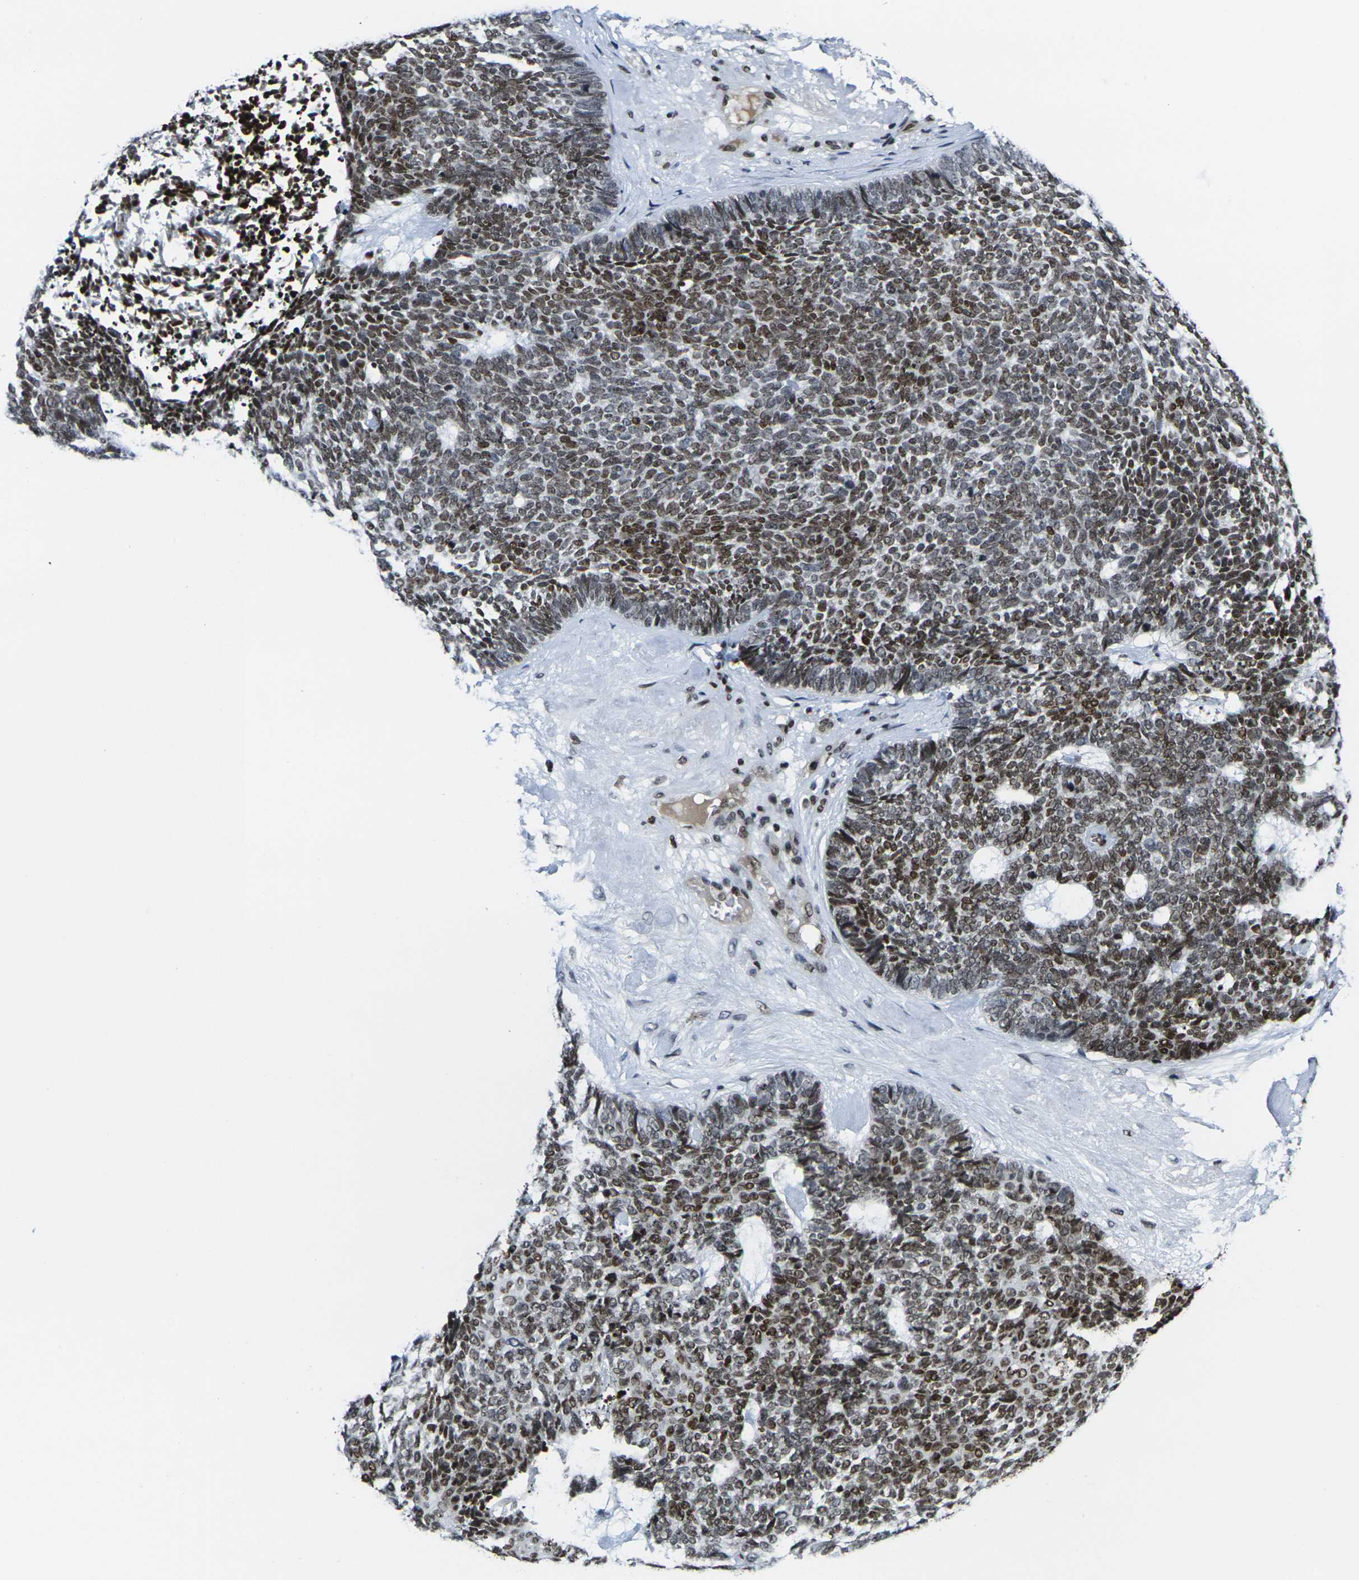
{"staining": {"intensity": "moderate", "quantity": ">75%", "location": "nuclear"}, "tissue": "skin cancer", "cell_type": "Tumor cells", "image_type": "cancer", "snomed": [{"axis": "morphology", "description": "Basal cell carcinoma"}, {"axis": "topography", "description": "Skin"}], "caption": "Protein expression by immunohistochemistry (IHC) displays moderate nuclear expression in approximately >75% of tumor cells in basal cell carcinoma (skin). (Stains: DAB (3,3'-diaminobenzidine) in brown, nuclei in blue, Microscopy: brightfield microscopy at high magnification).", "gene": "H1-10", "patient": {"sex": "female", "age": 84}}